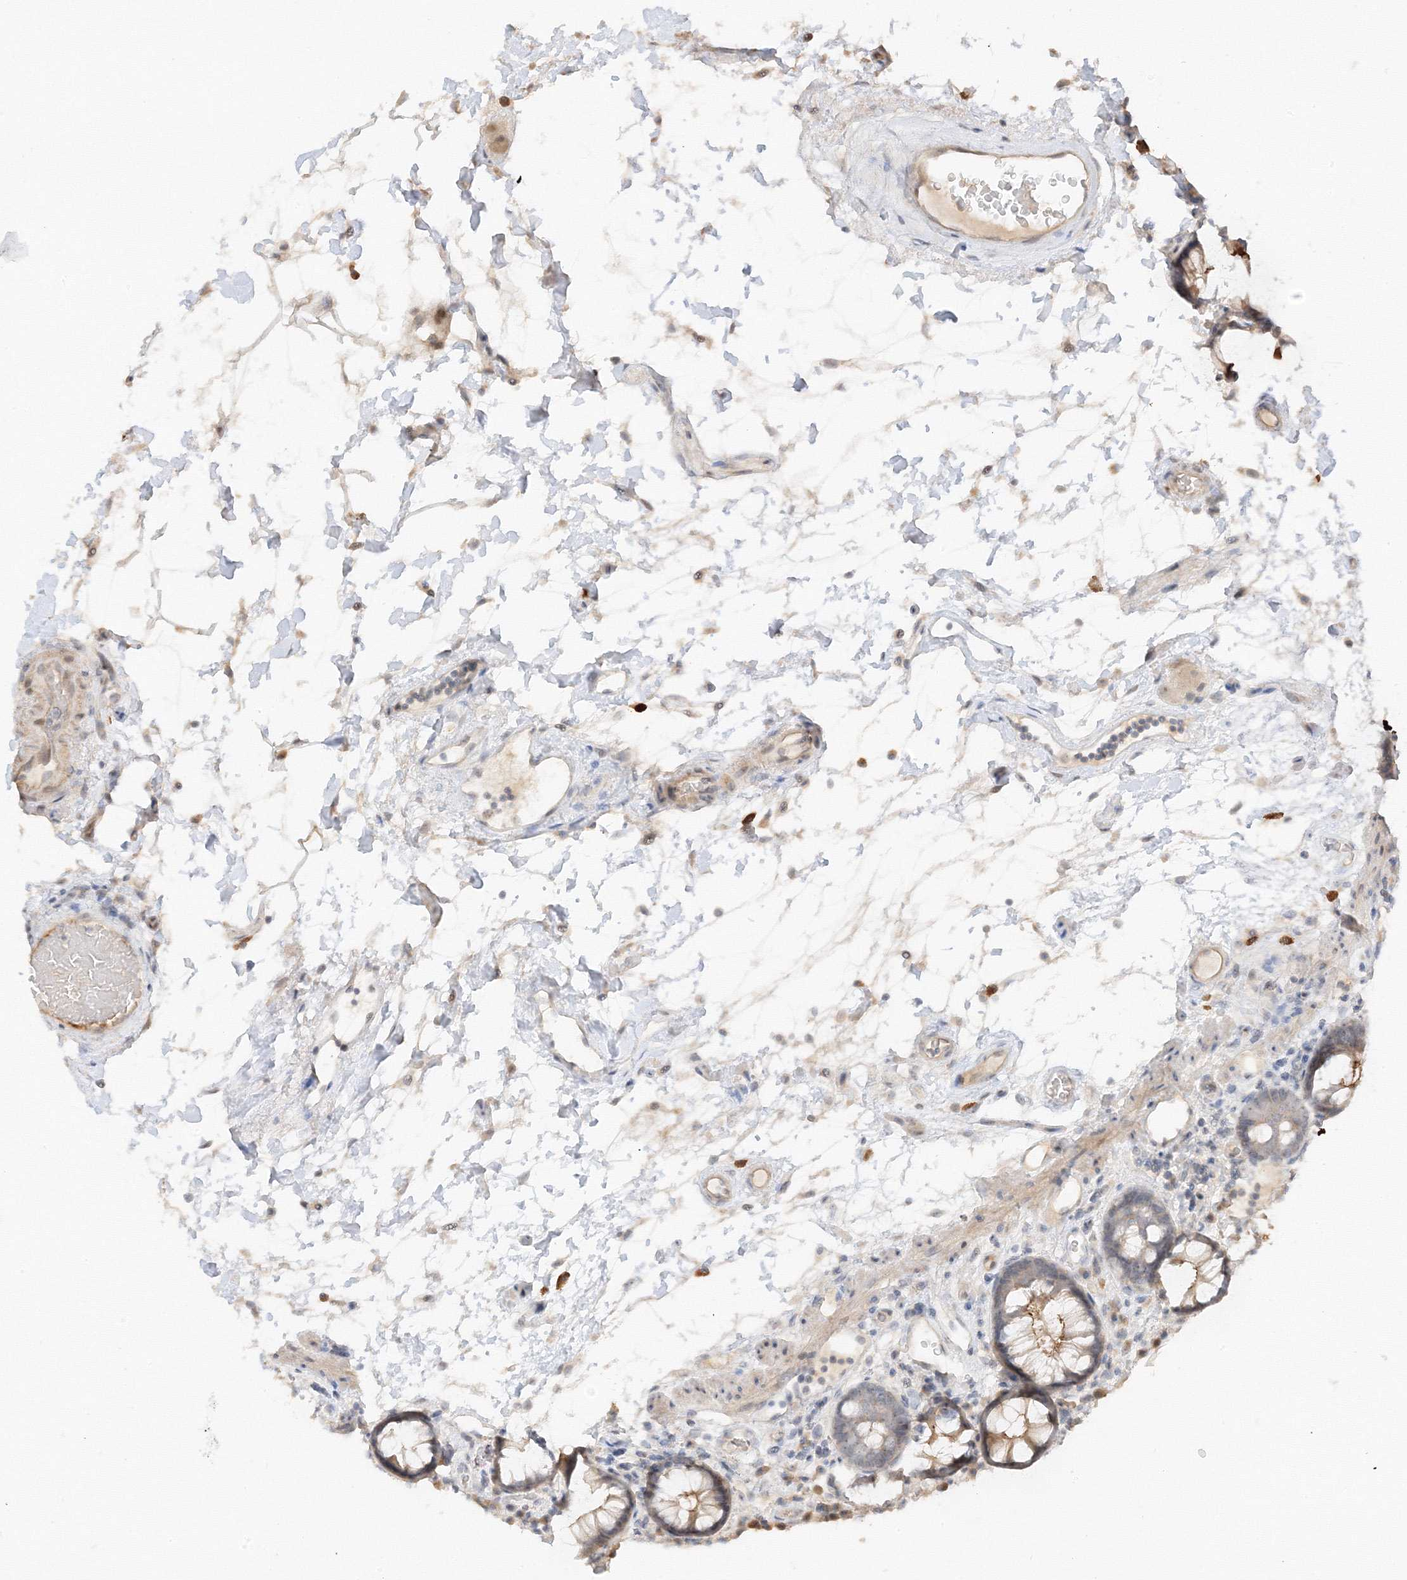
{"staining": {"intensity": "moderate", "quantity": "25%-75%", "location": "cytoplasmic/membranous,nuclear"}, "tissue": "colon", "cell_type": "Endothelial cells", "image_type": "normal", "snomed": [{"axis": "morphology", "description": "Normal tissue, NOS"}, {"axis": "topography", "description": "Colon"}], "caption": "Immunohistochemistry (IHC) (DAB) staining of normal human colon demonstrates moderate cytoplasmic/membranous,nuclear protein expression in about 25%-75% of endothelial cells. The staining is performed using DAB (3,3'-diaminobenzidine) brown chromogen to label protein expression. The nuclei are counter-stained blue using hematoxylin.", "gene": "ETAA1", "patient": {"sex": "female", "age": 79}}